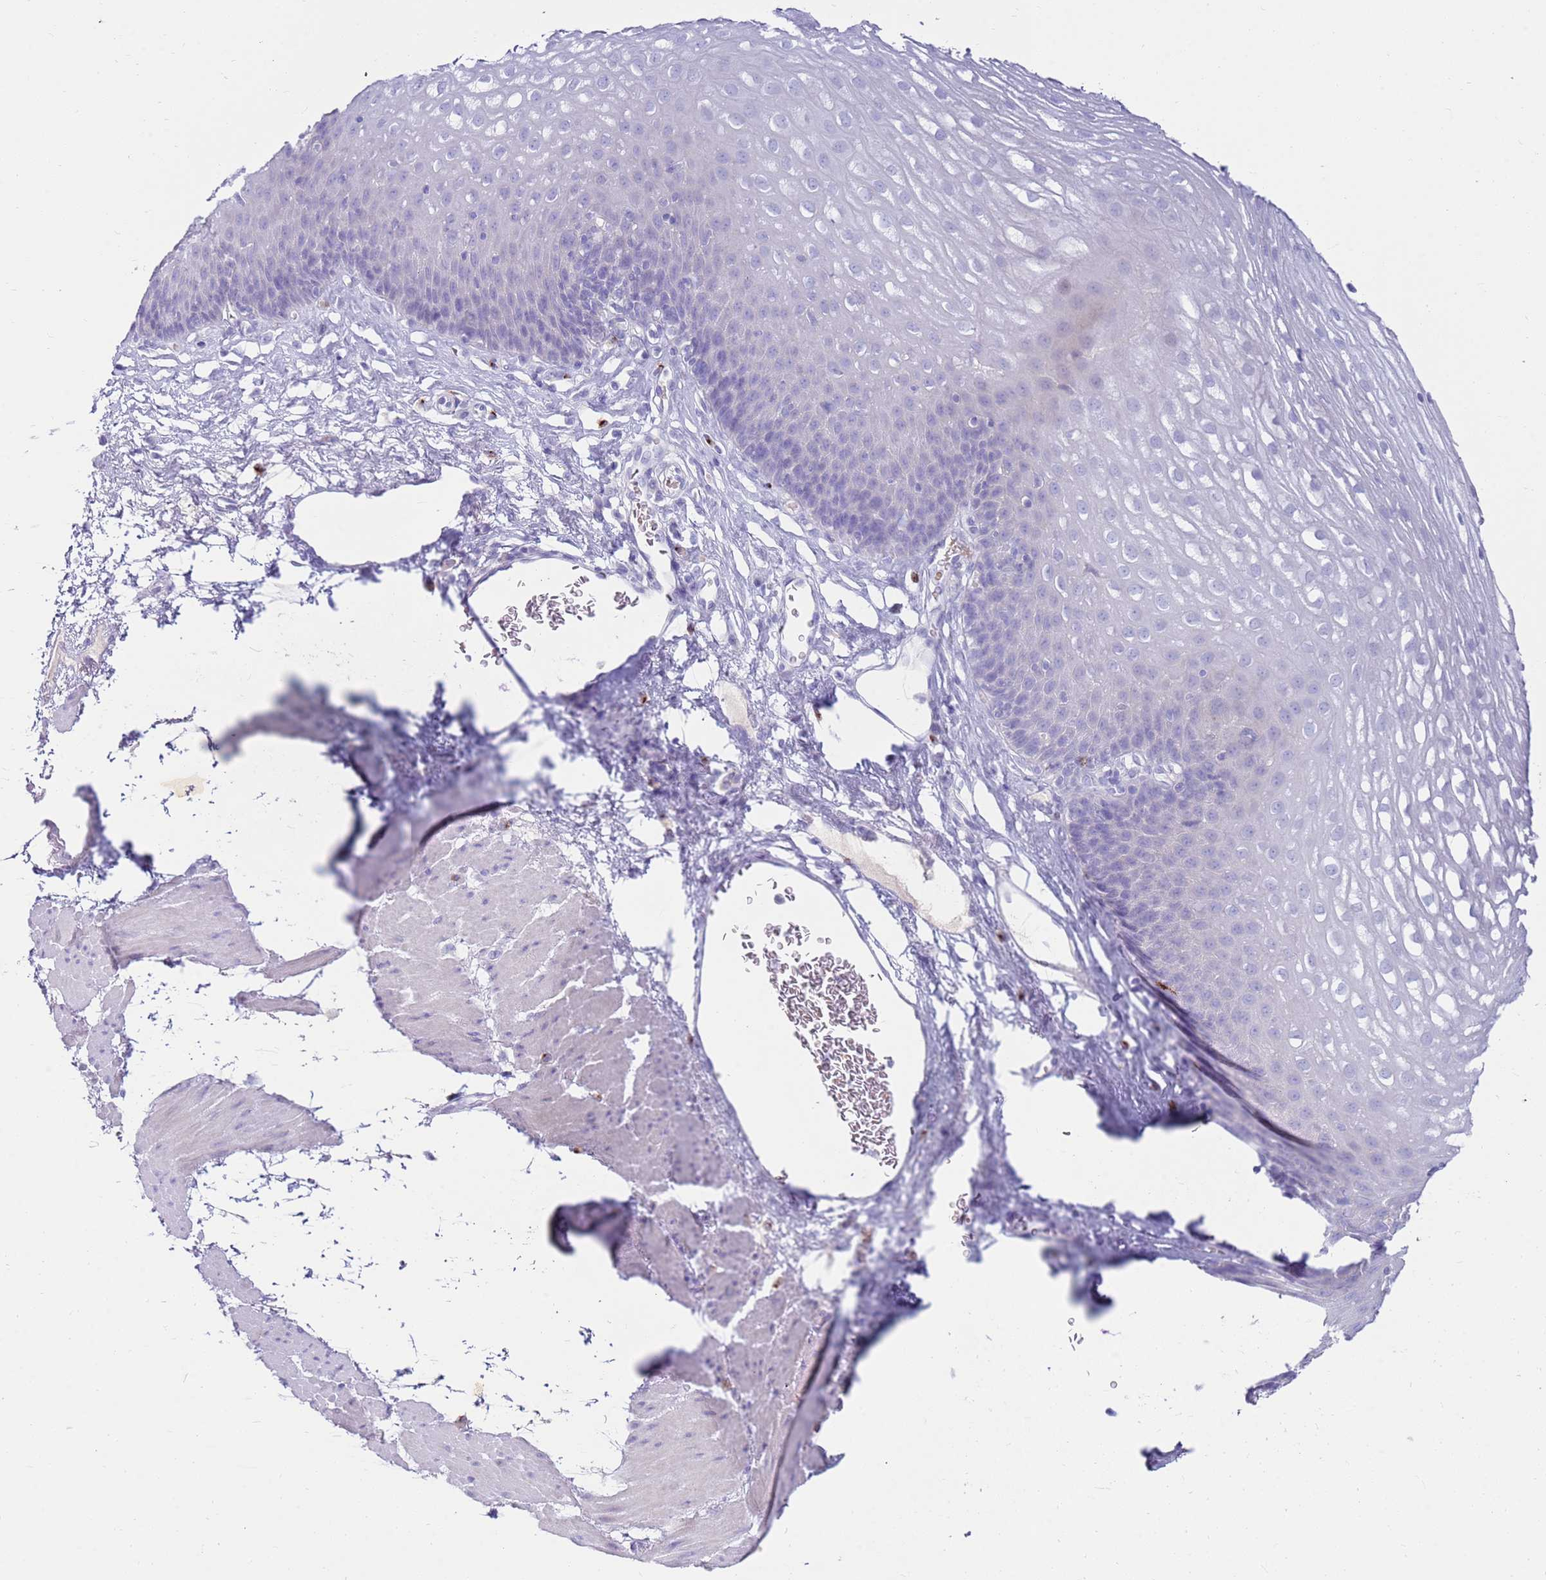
{"staining": {"intensity": "negative", "quantity": "none", "location": "none"}, "tissue": "esophagus", "cell_type": "Squamous epithelial cells", "image_type": "normal", "snomed": [{"axis": "morphology", "description": "Normal tissue, NOS"}, {"axis": "topography", "description": "Esophagus"}], "caption": "A micrograph of human esophagus is negative for staining in squamous epithelial cells. Brightfield microscopy of IHC stained with DAB (brown) and hematoxylin (blue), captured at high magnification.", "gene": "EVPLL", "patient": {"sex": "female", "age": 66}}